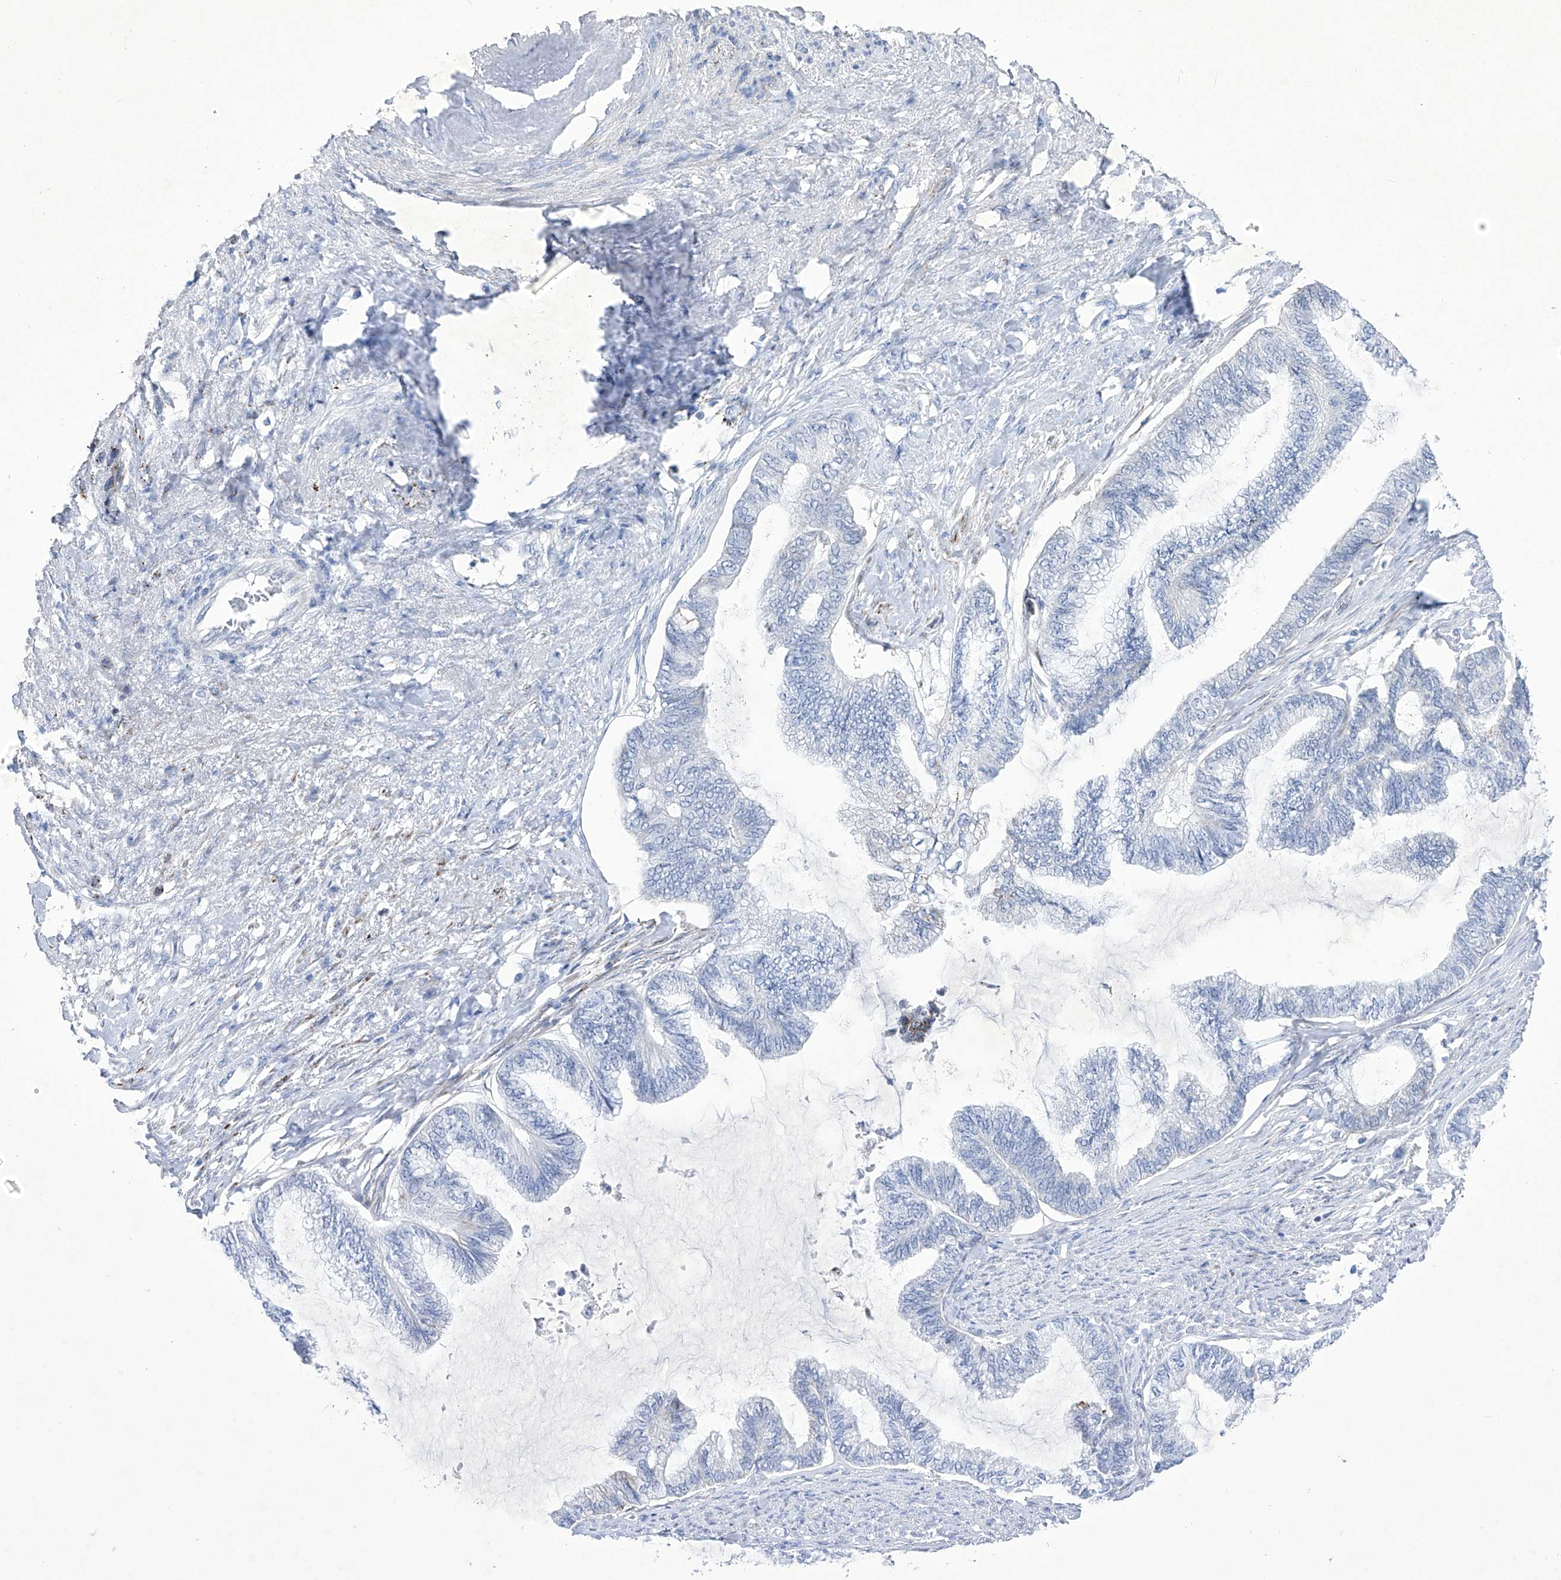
{"staining": {"intensity": "negative", "quantity": "none", "location": "none"}, "tissue": "endometrial cancer", "cell_type": "Tumor cells", "image_type": "cancer", "snomed": [{"axis": "morphology", "description": "Adenocarcinoma, NOS"}, {"axis": "topography", "description": "Endometrium"}], "caption": "Tumor cells are negative for protein expression in human endometrial cancer (adenocarcinoma).", "gene": "C1orf87", "patient": {"sex": "female", "age": 86}}